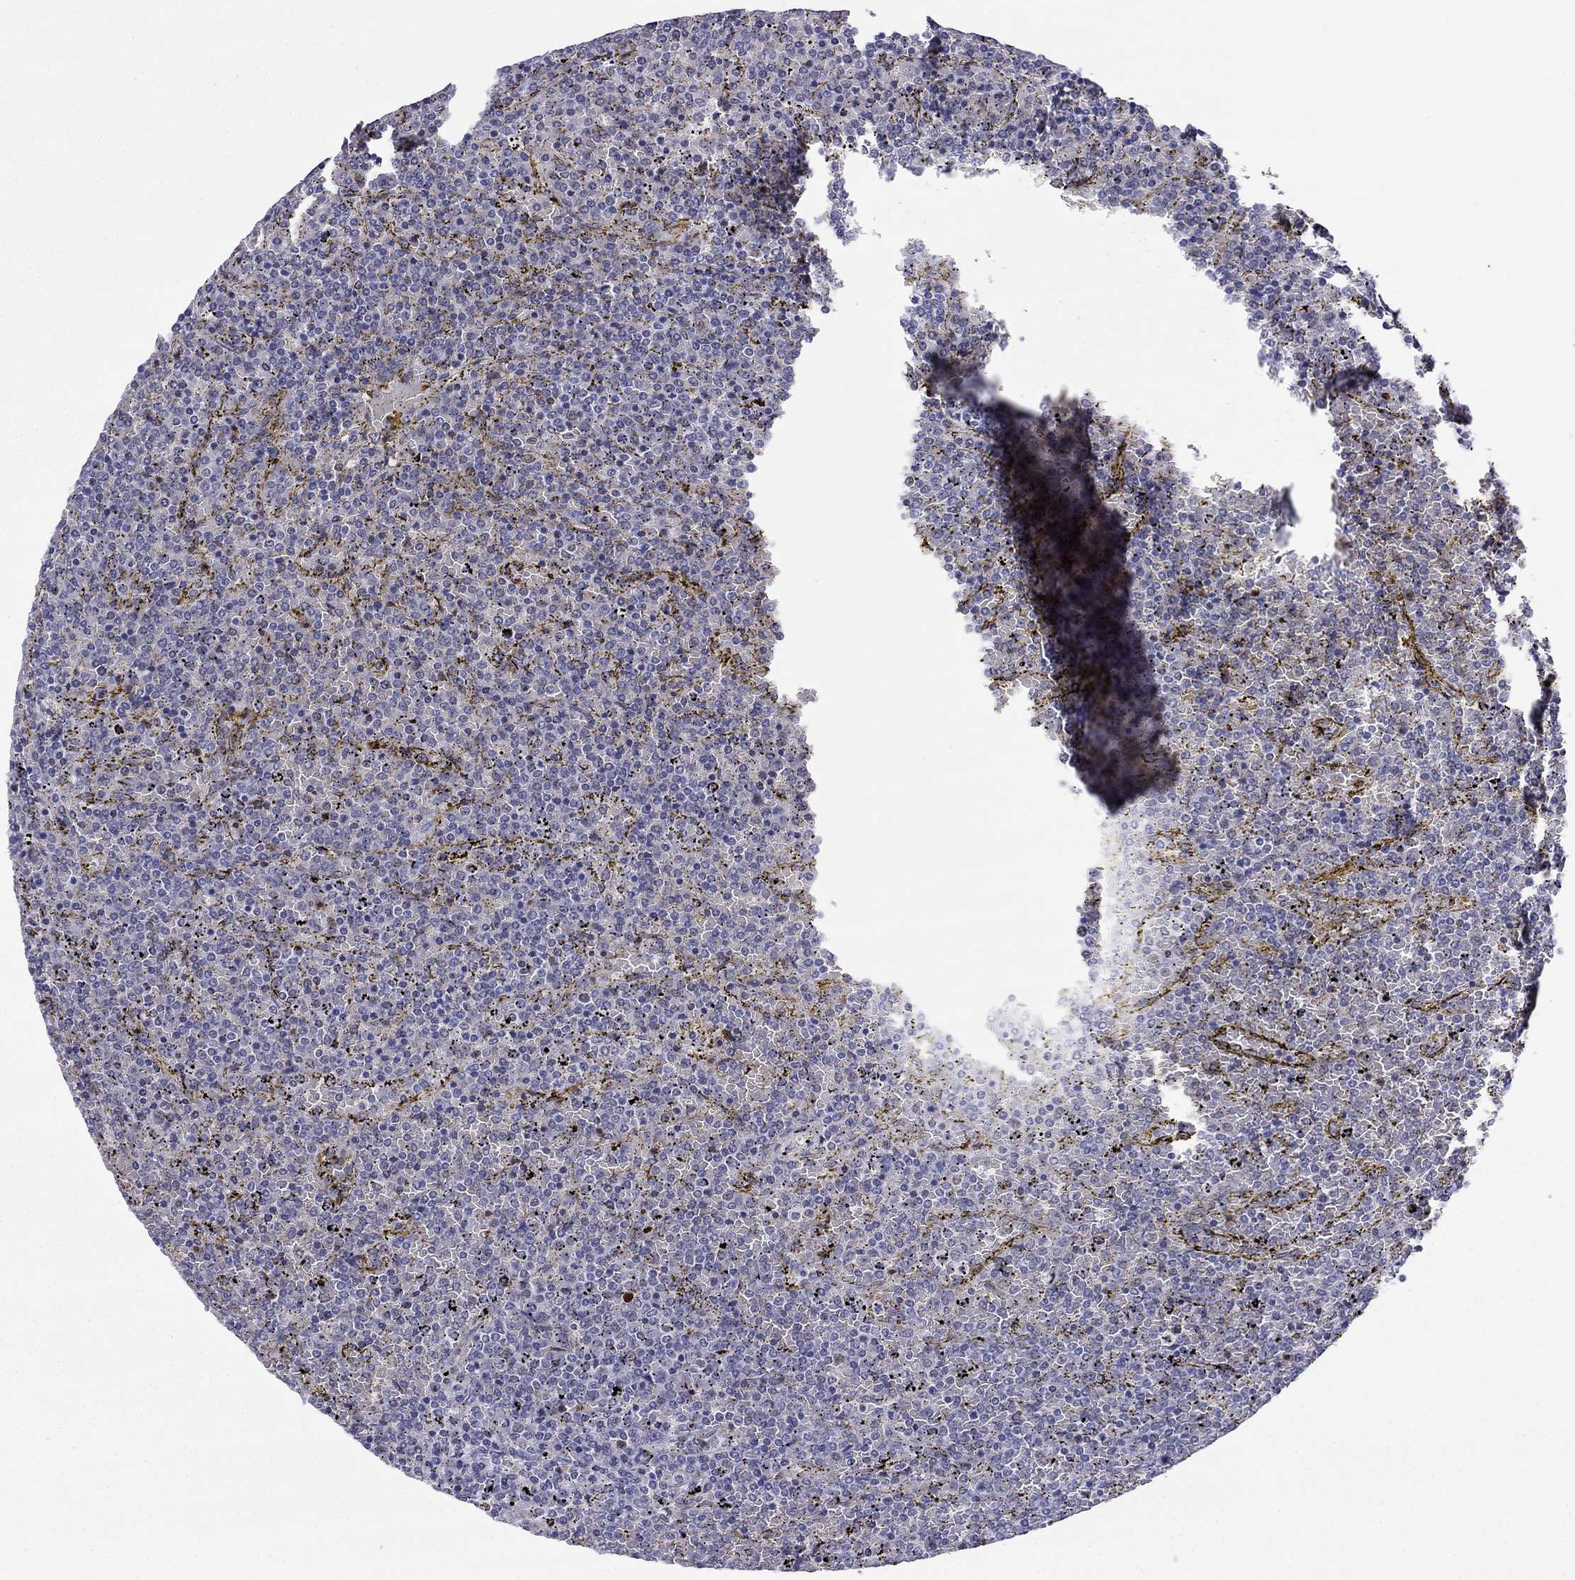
{"staining": {"intensity": "negative", "quantity": "none", "location": "none"}, "tissue": "lymphoma", "cell_type": "Tumor cells", "image_type": "cancer", "snomed": [{"axis": "morphology", "description": "Malignant lymphoma, non-Hodgkin's type, Low grade"}, {"axis": "topography", "description": "Spleen"}], "caption": "IHC image of lymphoma stained for a protein (brown), which reveals no expression in tumor cells. (DAB immunohistochemistry with hematoxylin counter stain).", "gene": "PPM1G", "patient": {"sex": "female", "age": 77}}